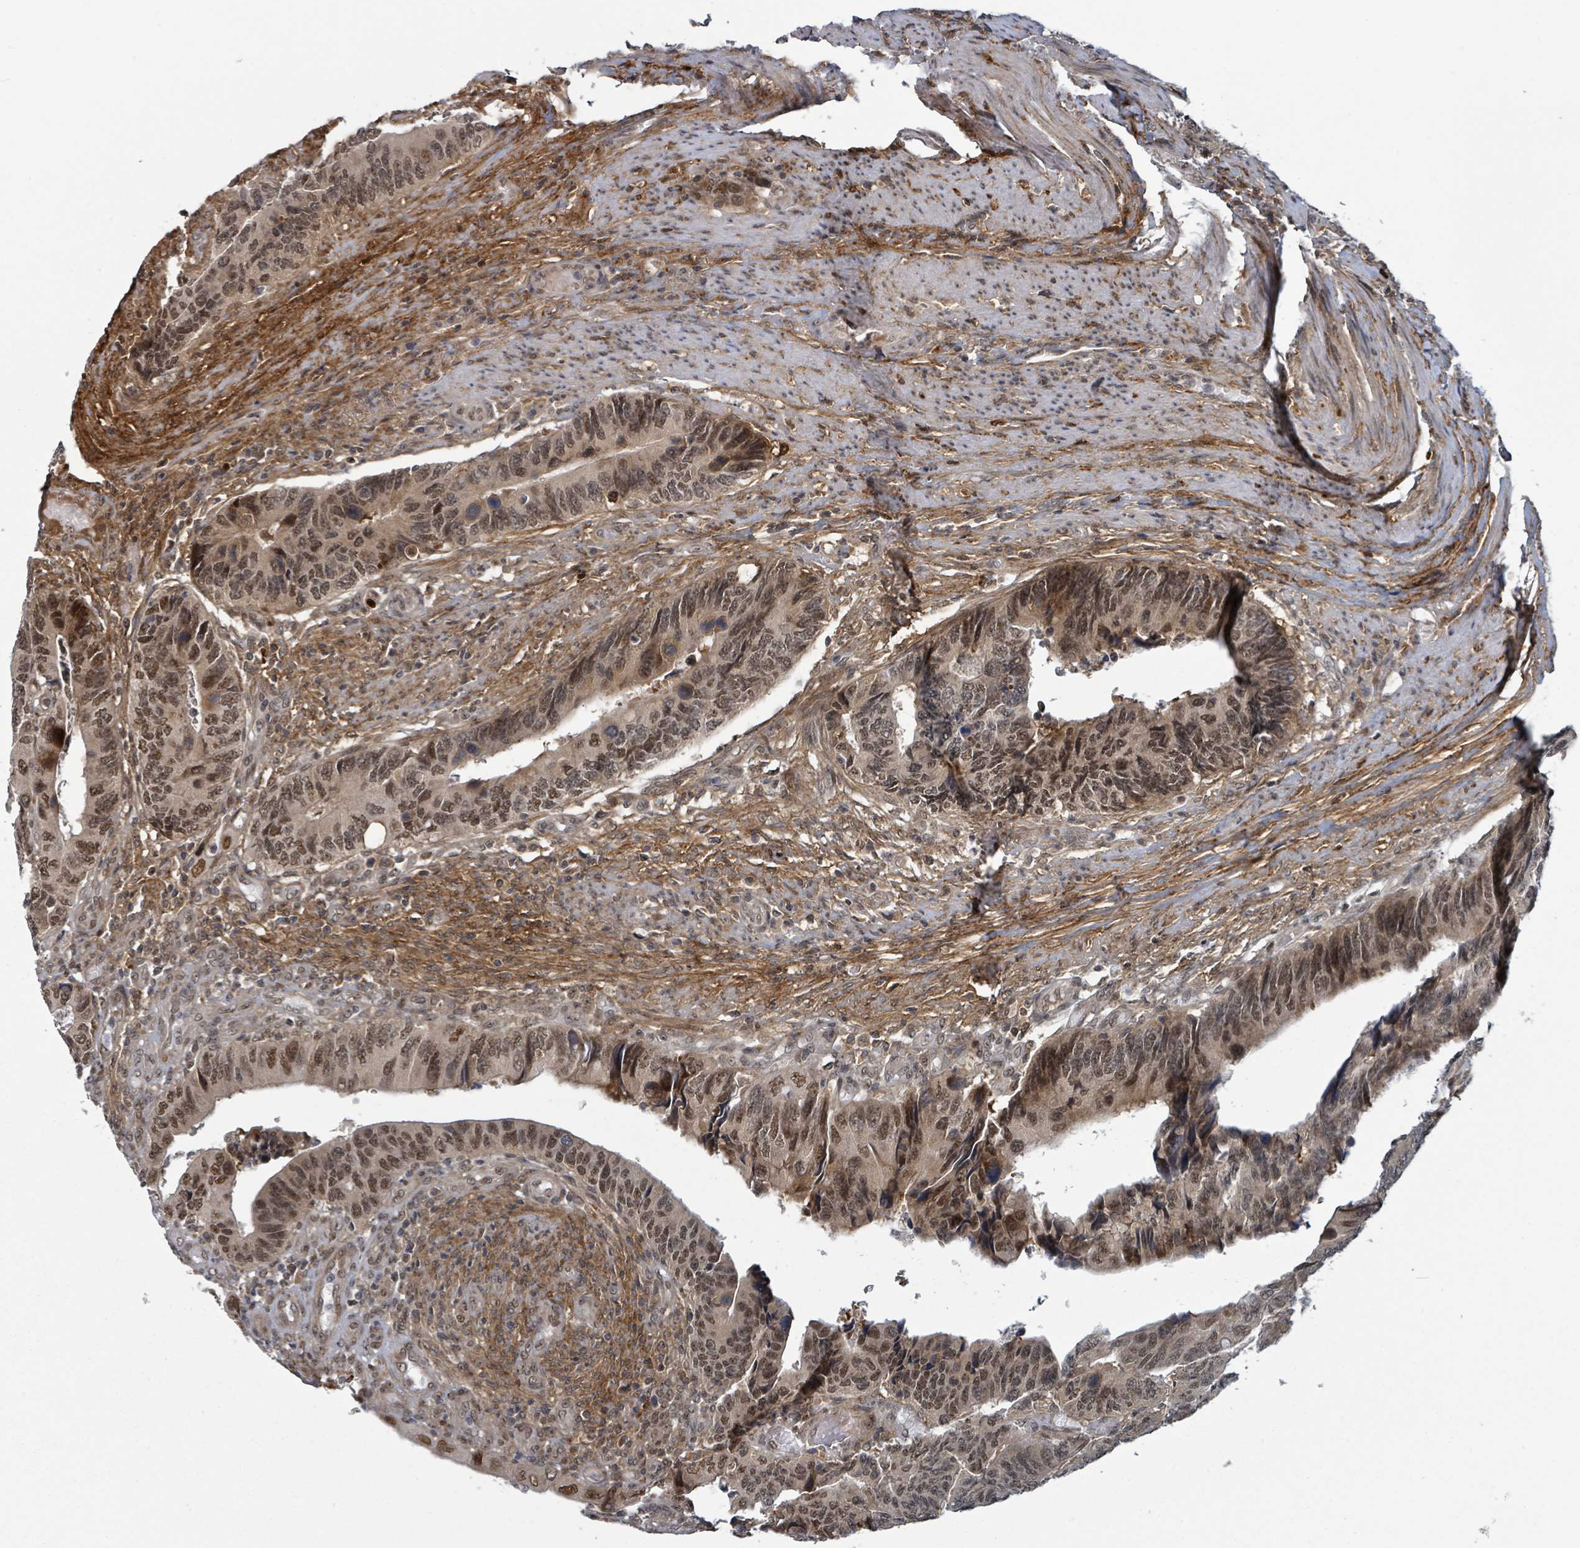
{"staining": {"intensity": "moderate", "quantity": ">75%", "location": "nuclear"}, "tissue": "colorectal cancer", "cell_type": "Tumor cells", "image_type": "cancer", "snomed": [{"axis": "morphology", "description": "Adenocarcinoma, NOS"}, {"axis": "topography", "description": "Colon"}], "caption": "About >75% of tumor cells in human adenocarcinoma (colorectal) display moderate nuclear protein expression as visualized by brown immunohistochemical staining.", "gene": "GTF3C1", "patient": {"sex": "male", "age": 87}}